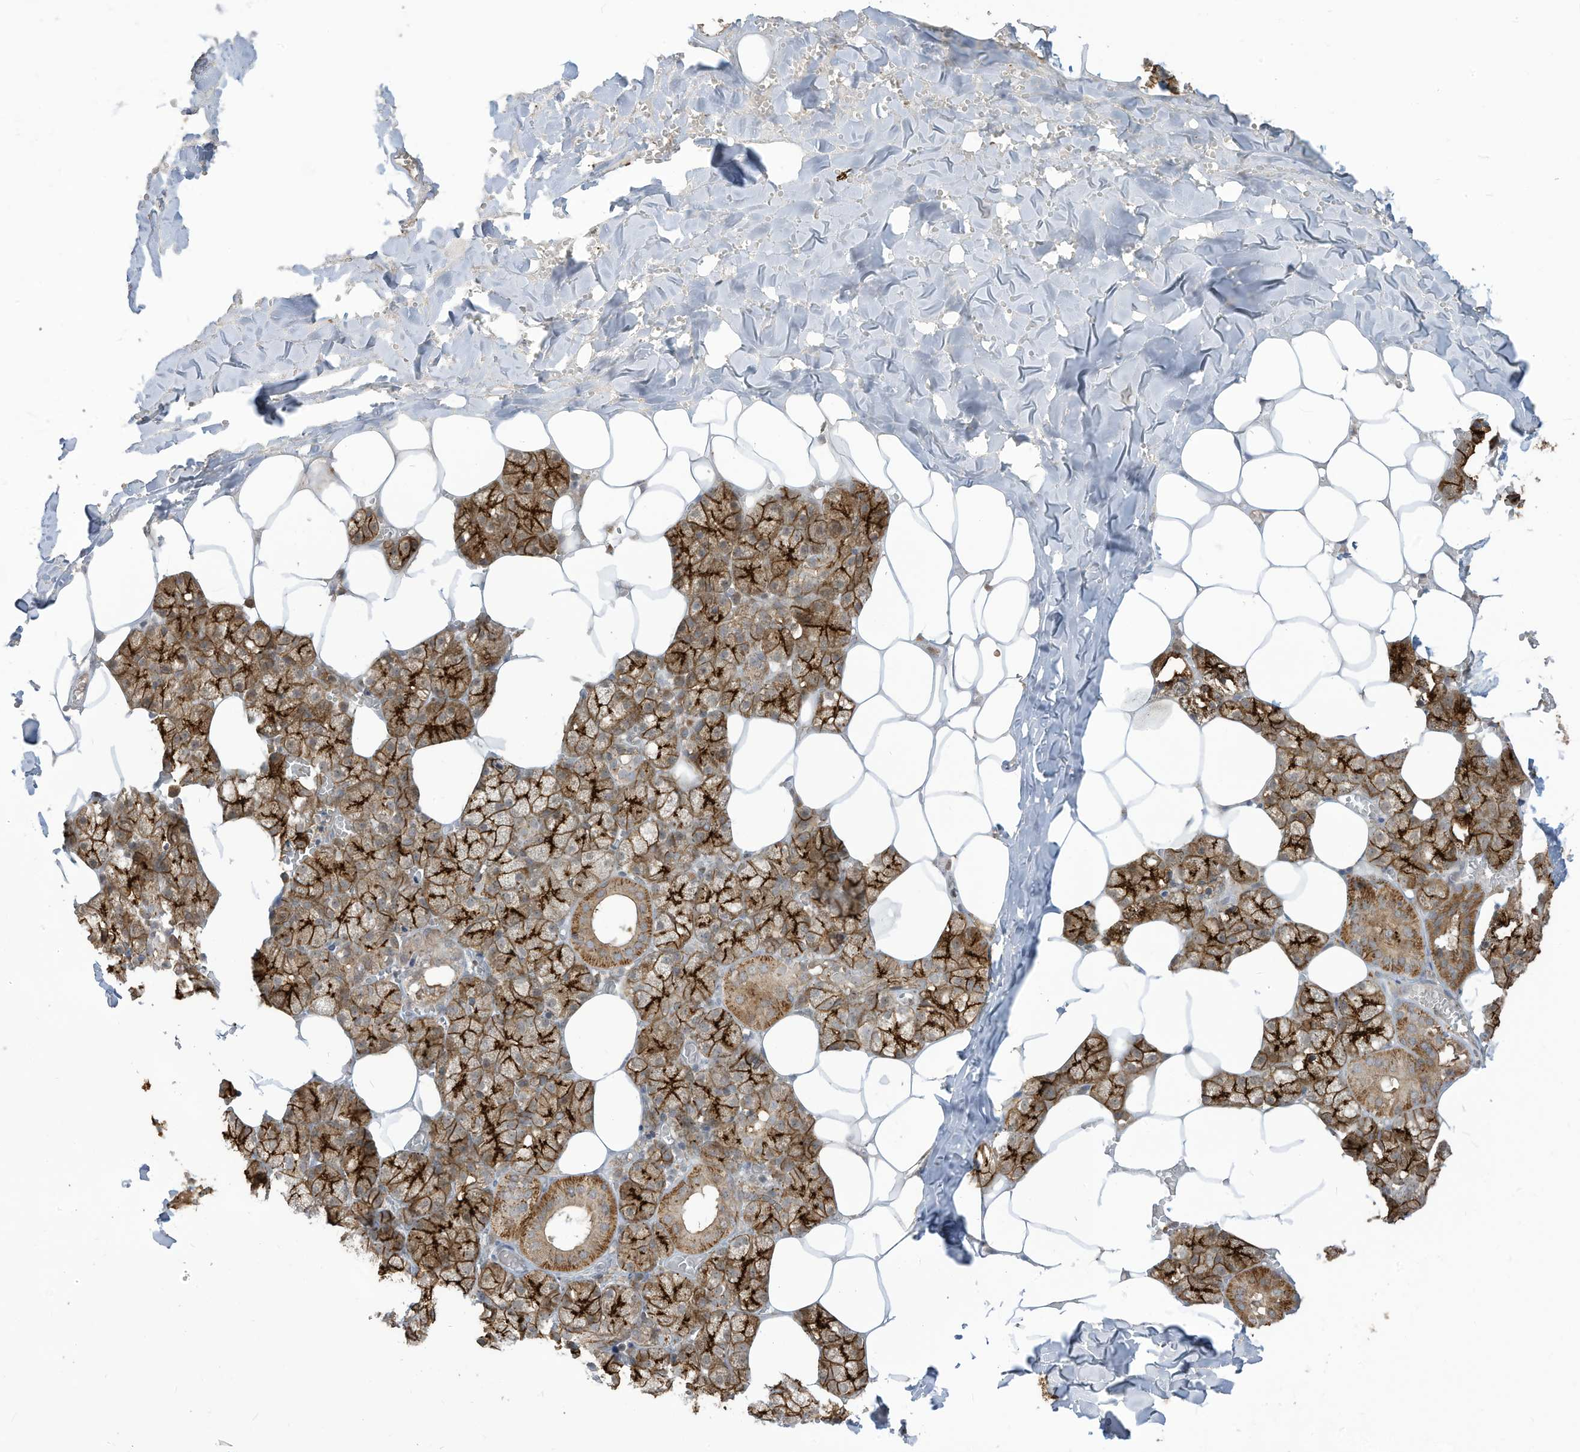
{"staining": {"intensity": "strong", "quantity": ">75%", "location": "cytoplasmic/membranous"}, "tissue": "salivary gland", "cell_type": "Glandular cells", "image_type": "normal", "snomed": [{"axis": "morphology", "description": "Normal tissue, NOS"}, {"axis": "topography", "description": "Salivary gland"}], "caption": "DAB (3,3'-diaminobenzidine) immunohistochemical staining of normal human salivary gland demonstrates strong cytoplasmic/membranous protein positivity in about >75% of glandular cells.", "gene": "CARF", "patient": {"sex": "male", "age": 62}}